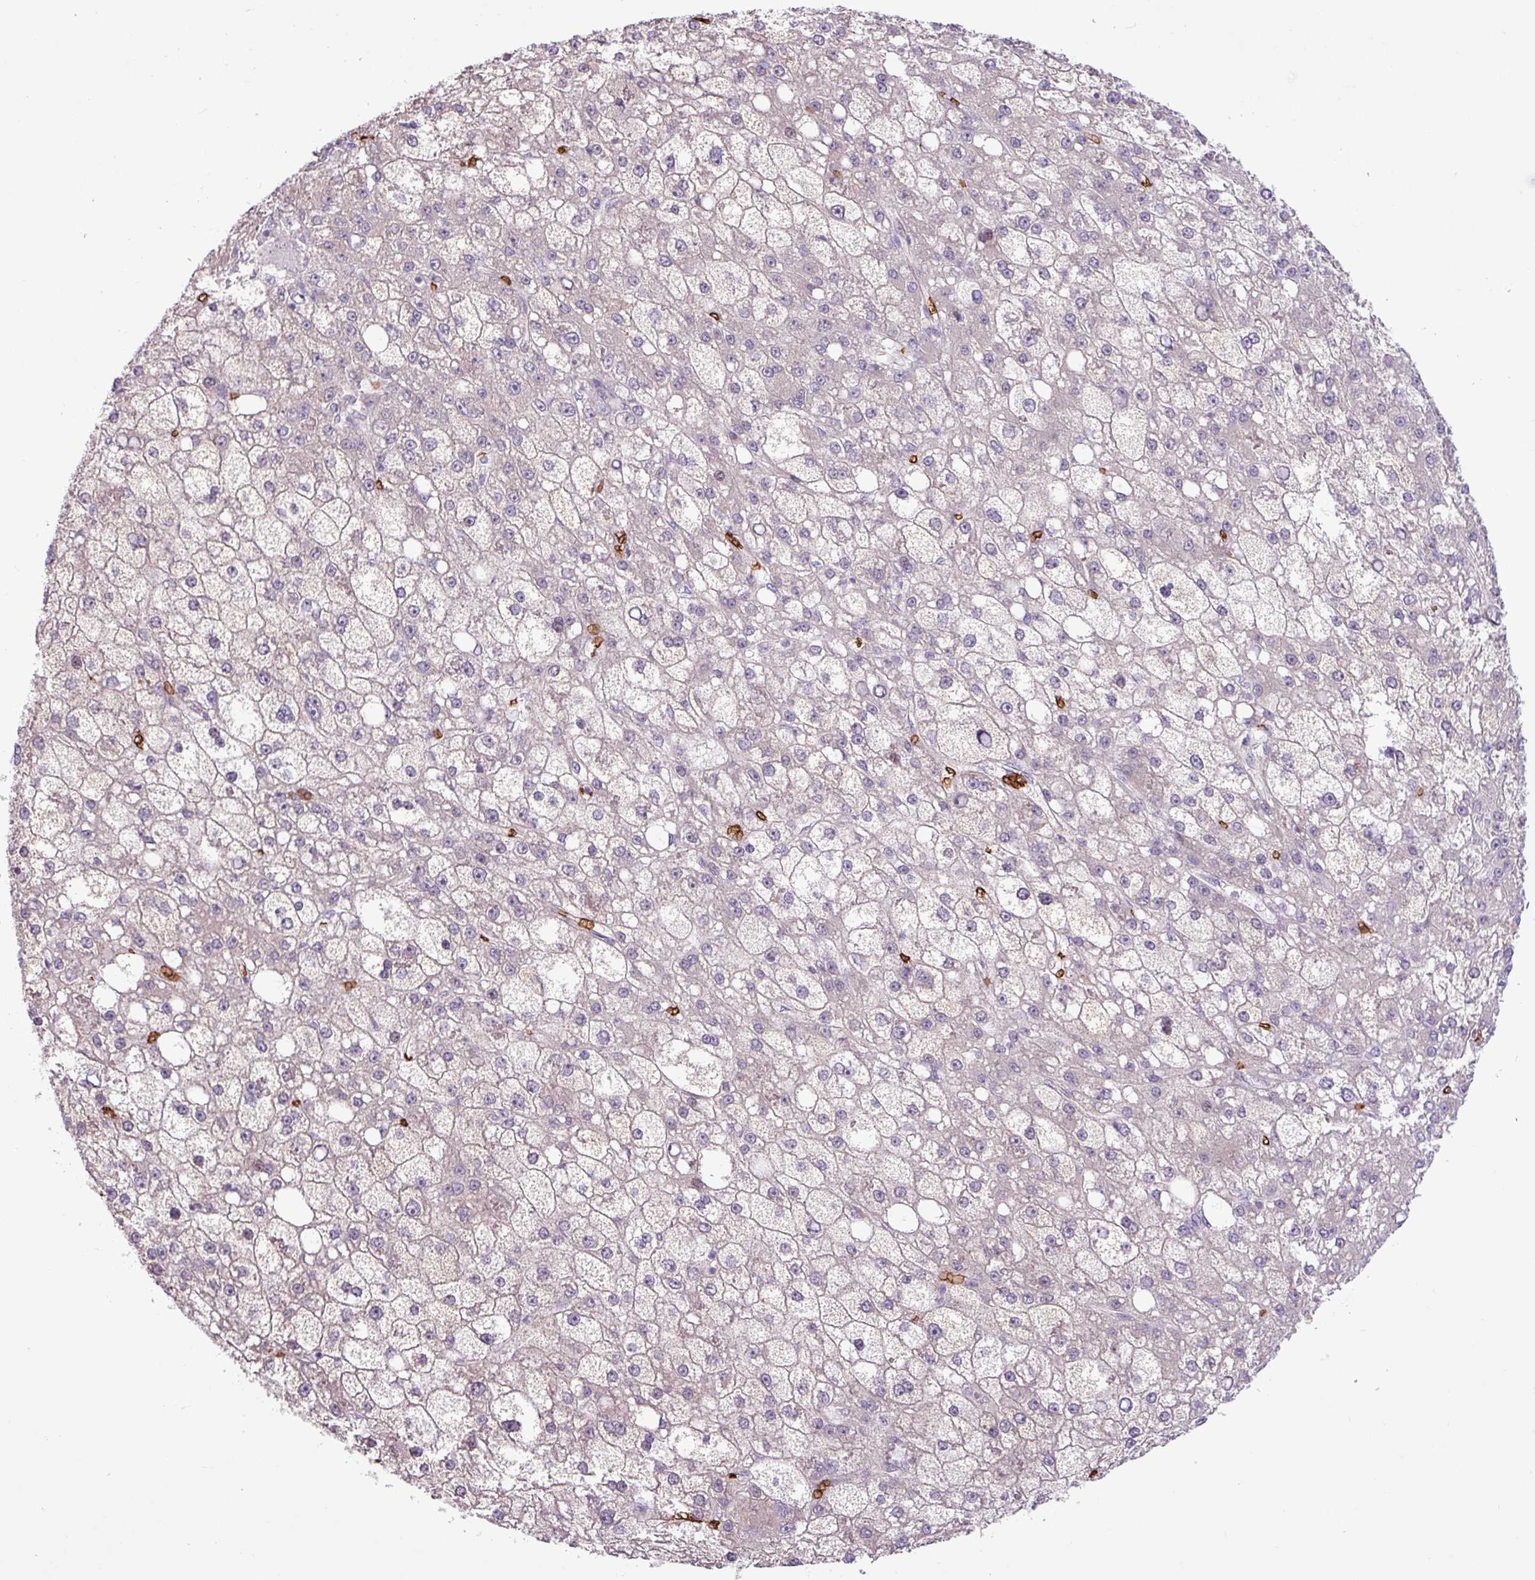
{"staining": {"intensity": "negative", "quantity": "none", "location": "none"}, "tissue": "liver cancer", "cell_type": "Tumor cells", "image_type": "cancer", "snomed": [{"axis": "morphology", "description": "Carcinoma, Hepatocellular, NOS"}, {"axis": "topography", "description": "Liver"}], "caption": "An image of hepatocellular carcinoma (liver) stained for a protein exhibits no brown staining in tumor cells.", "gene": "RAD21L1", "patient": {"sex": "male", "age": 67}}